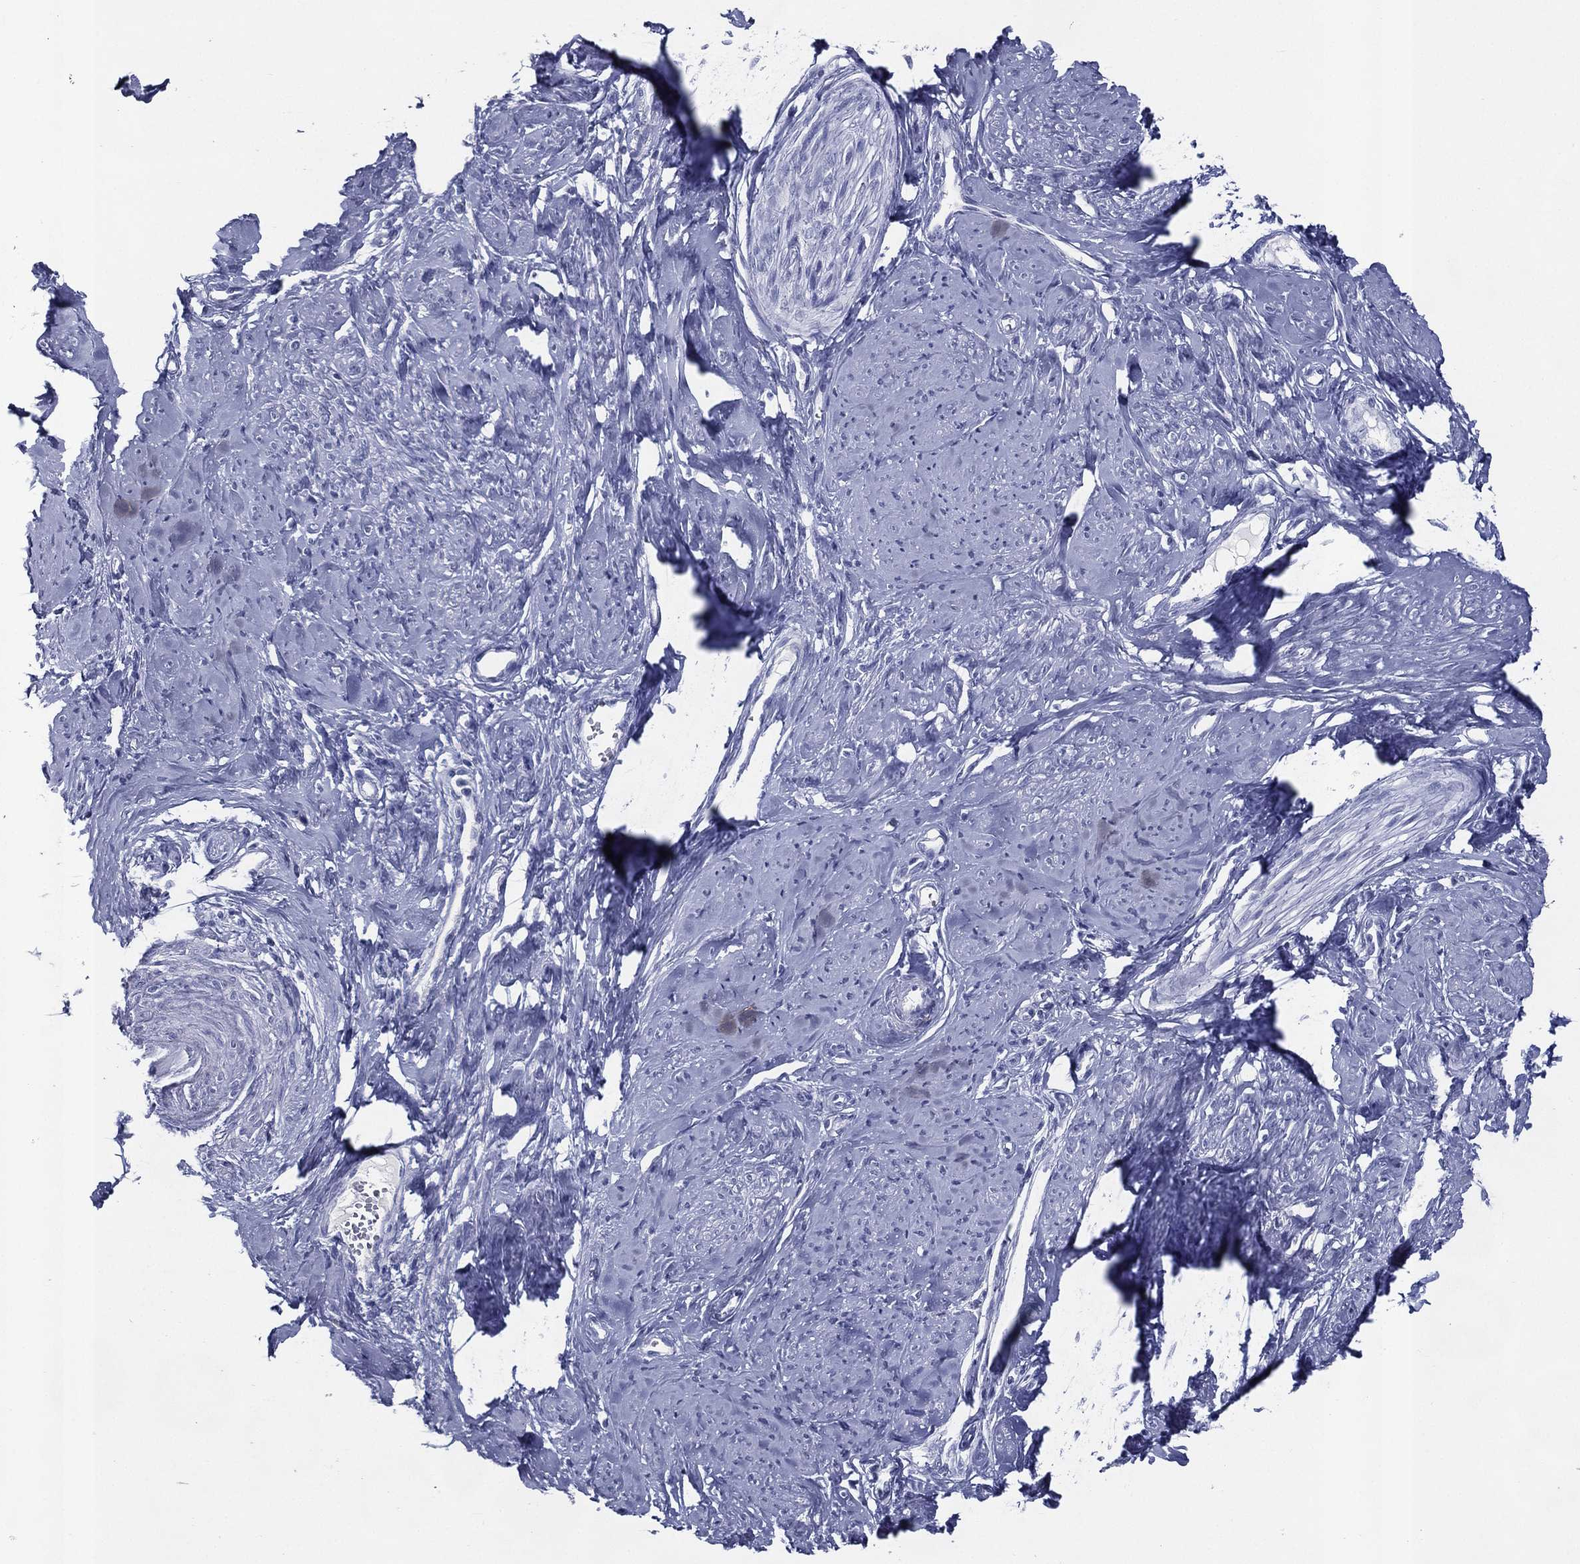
{"staining": {"intensity": "negative", "quantity": "none", "location": "none"}, "tissue": "smooth muscle", "cell_type": "Smooth muscle cells", "image_type": "normal", "snomed": [{"axis": "morphology", "description": "Normal tissue, NOS"}, {"axis": "topography", "description": "Smooth muscle"}], "caption": "Photomicrograph shows no protein positivity in smooth muscle cells of normal smooth muscle.", "gene": "KIF2C", "patient": {"sex": "female", "age": 48}}